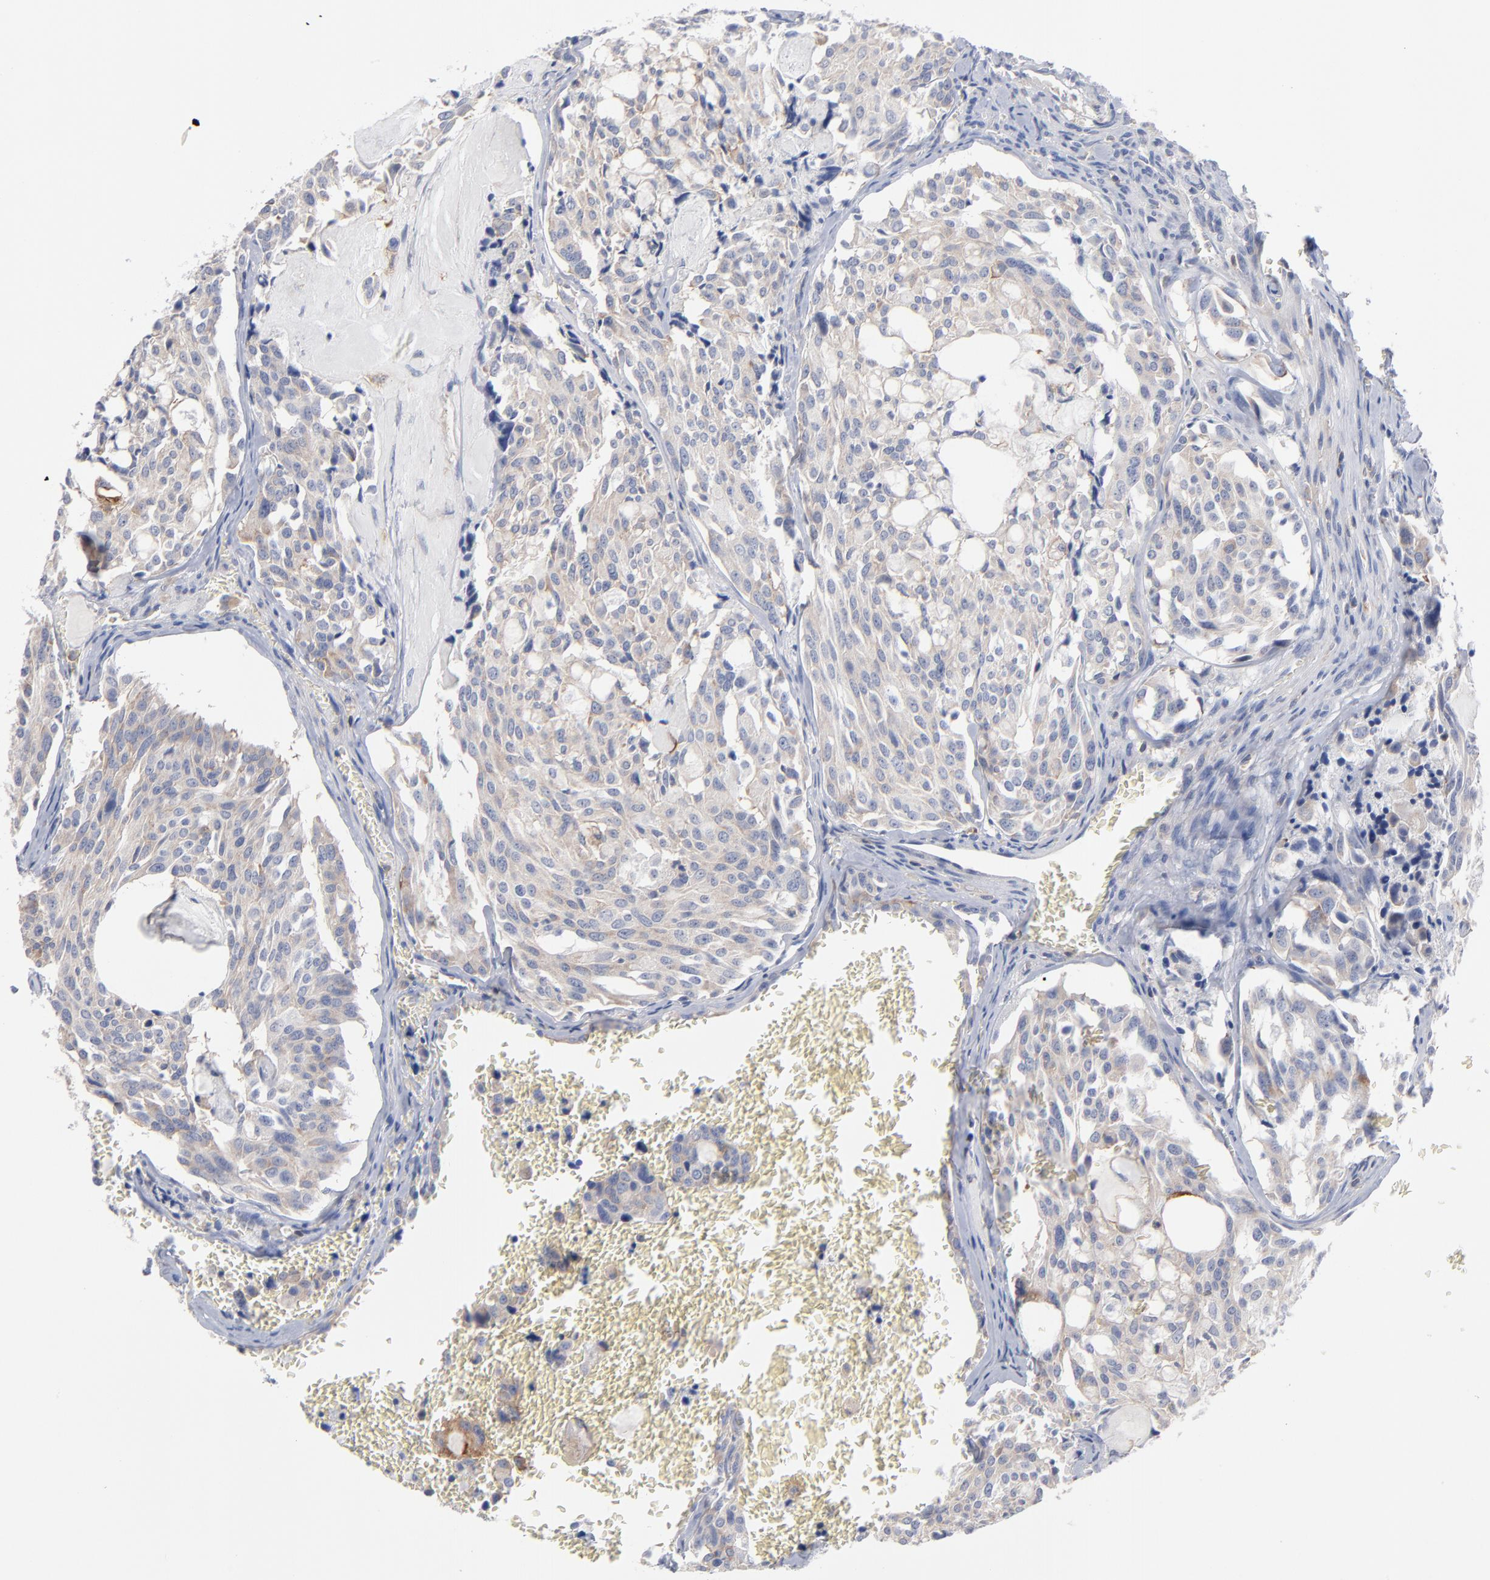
{"staining": {"intensity": "weak", "quantity": ">75%", "location": "cytoplasmic/membranous"}, "tissue": "thyroid cancer", "cell_type": "Tumor cells", "image_type": "cancer", "snomed": [{"axis": "morphology", "description": "Carcinoma, NOS"}, {"axis": "morphology", "description": "Carcinoid, malignant, NOS"}, {"axis": "topography", "description": "Thyroid gland"}], "caption": "Tumor cells reveal low levels of weak cytoplasmic/membranous positivity in about >75% of cells in human thyroid cancer (carcinoma).", "gene": "PDLIM2", "patient": {"sex": "male", "age": 33}}